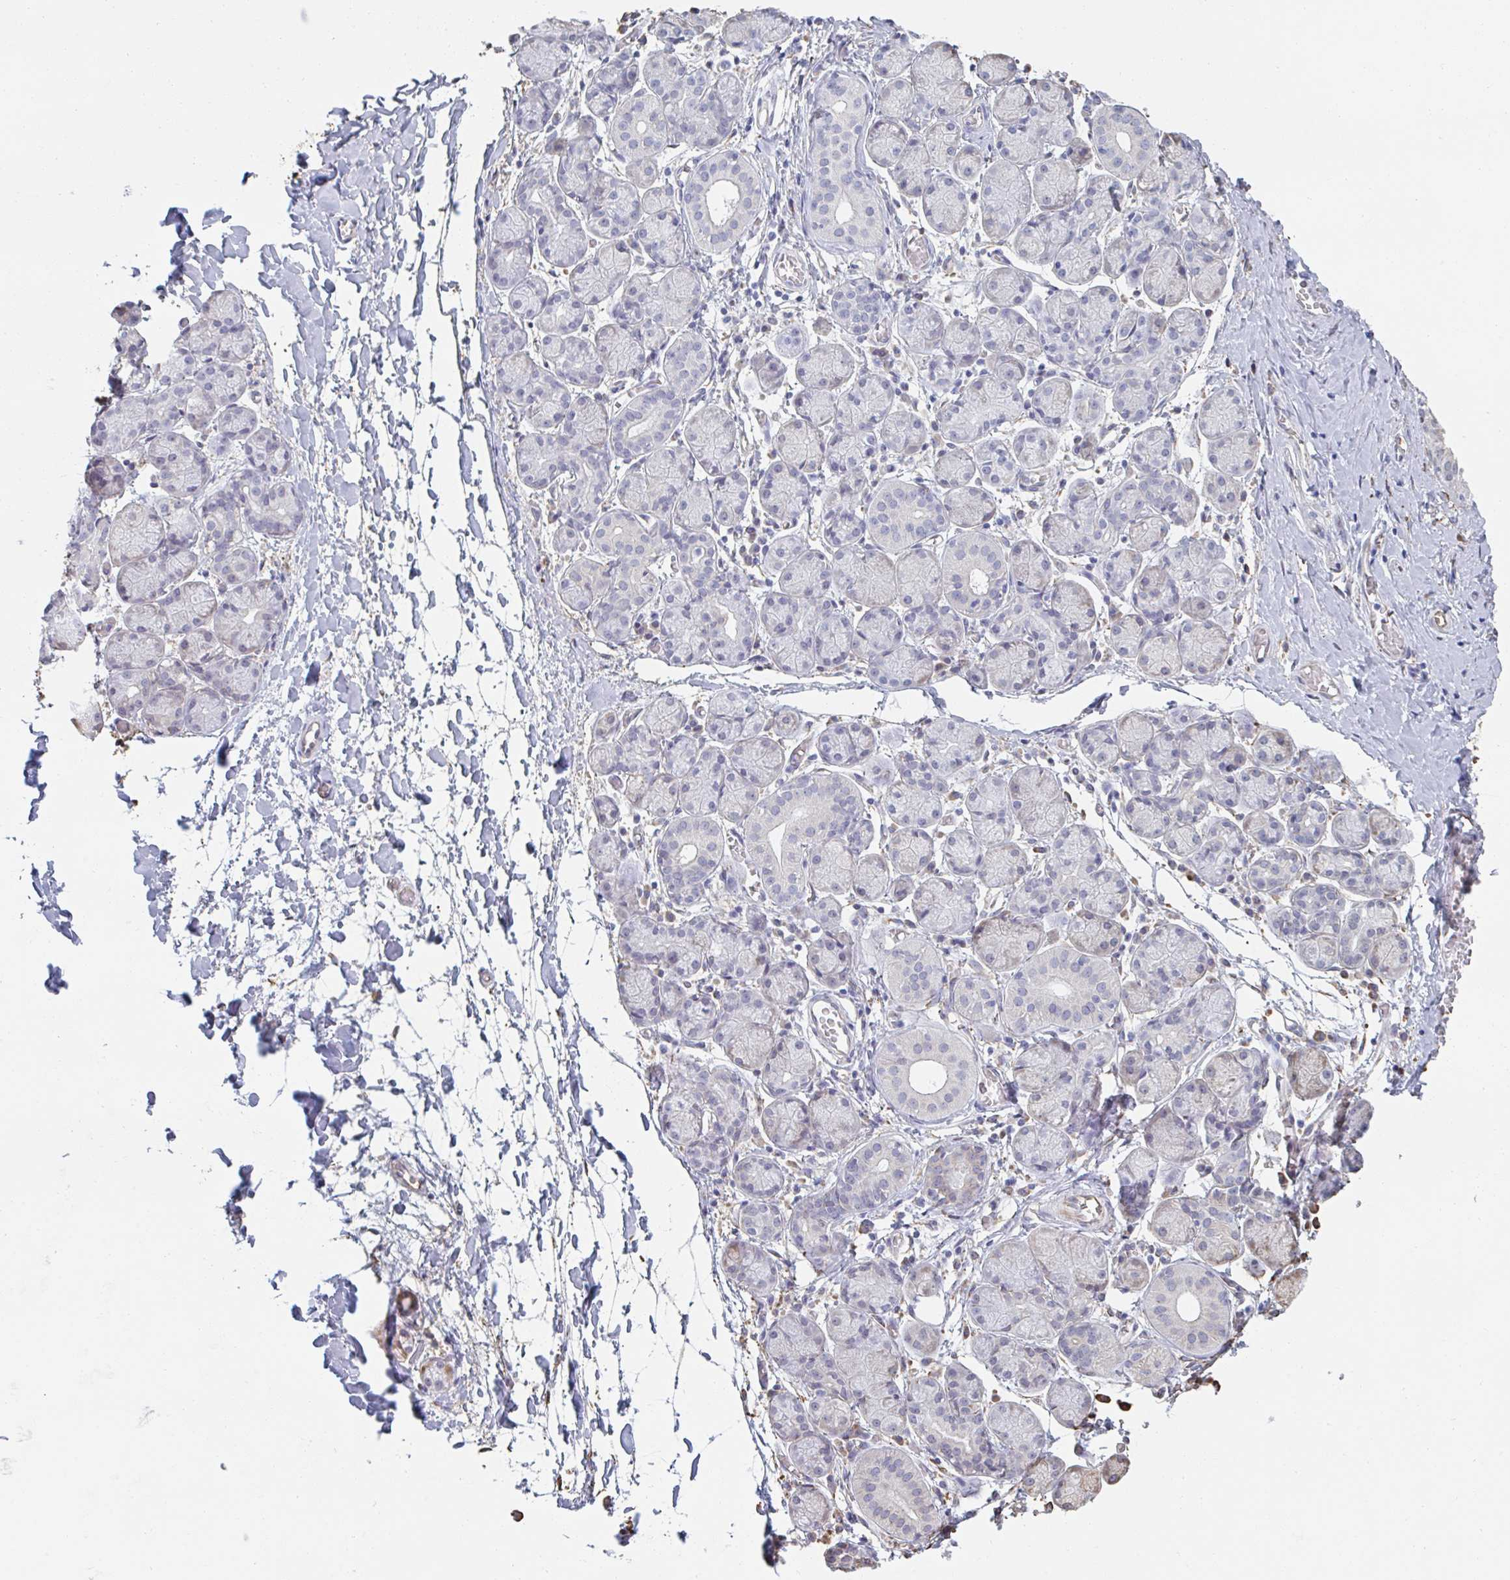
{"staining": {"intensity": "negative", "quantity": "none", "location": "none"}, "tissue": "salivary gland", "cell_type": "Glandular cells", "image_type": "normal", "snomed": [{"axis": "morphology", "description": "Normal tissue, NOS"}, {"axis": "topography", "description": "Salivary gland"}], "caption": "A histopathology image of human salivary gland is negative for staining in glandular cells. (Brightfield microscopy of DAB (3,3'-diaminobenzidine) immunohistochemistry at high magnification).", "gene": "RAB5IF", "patient": {"sex": "female", "age": 24}}